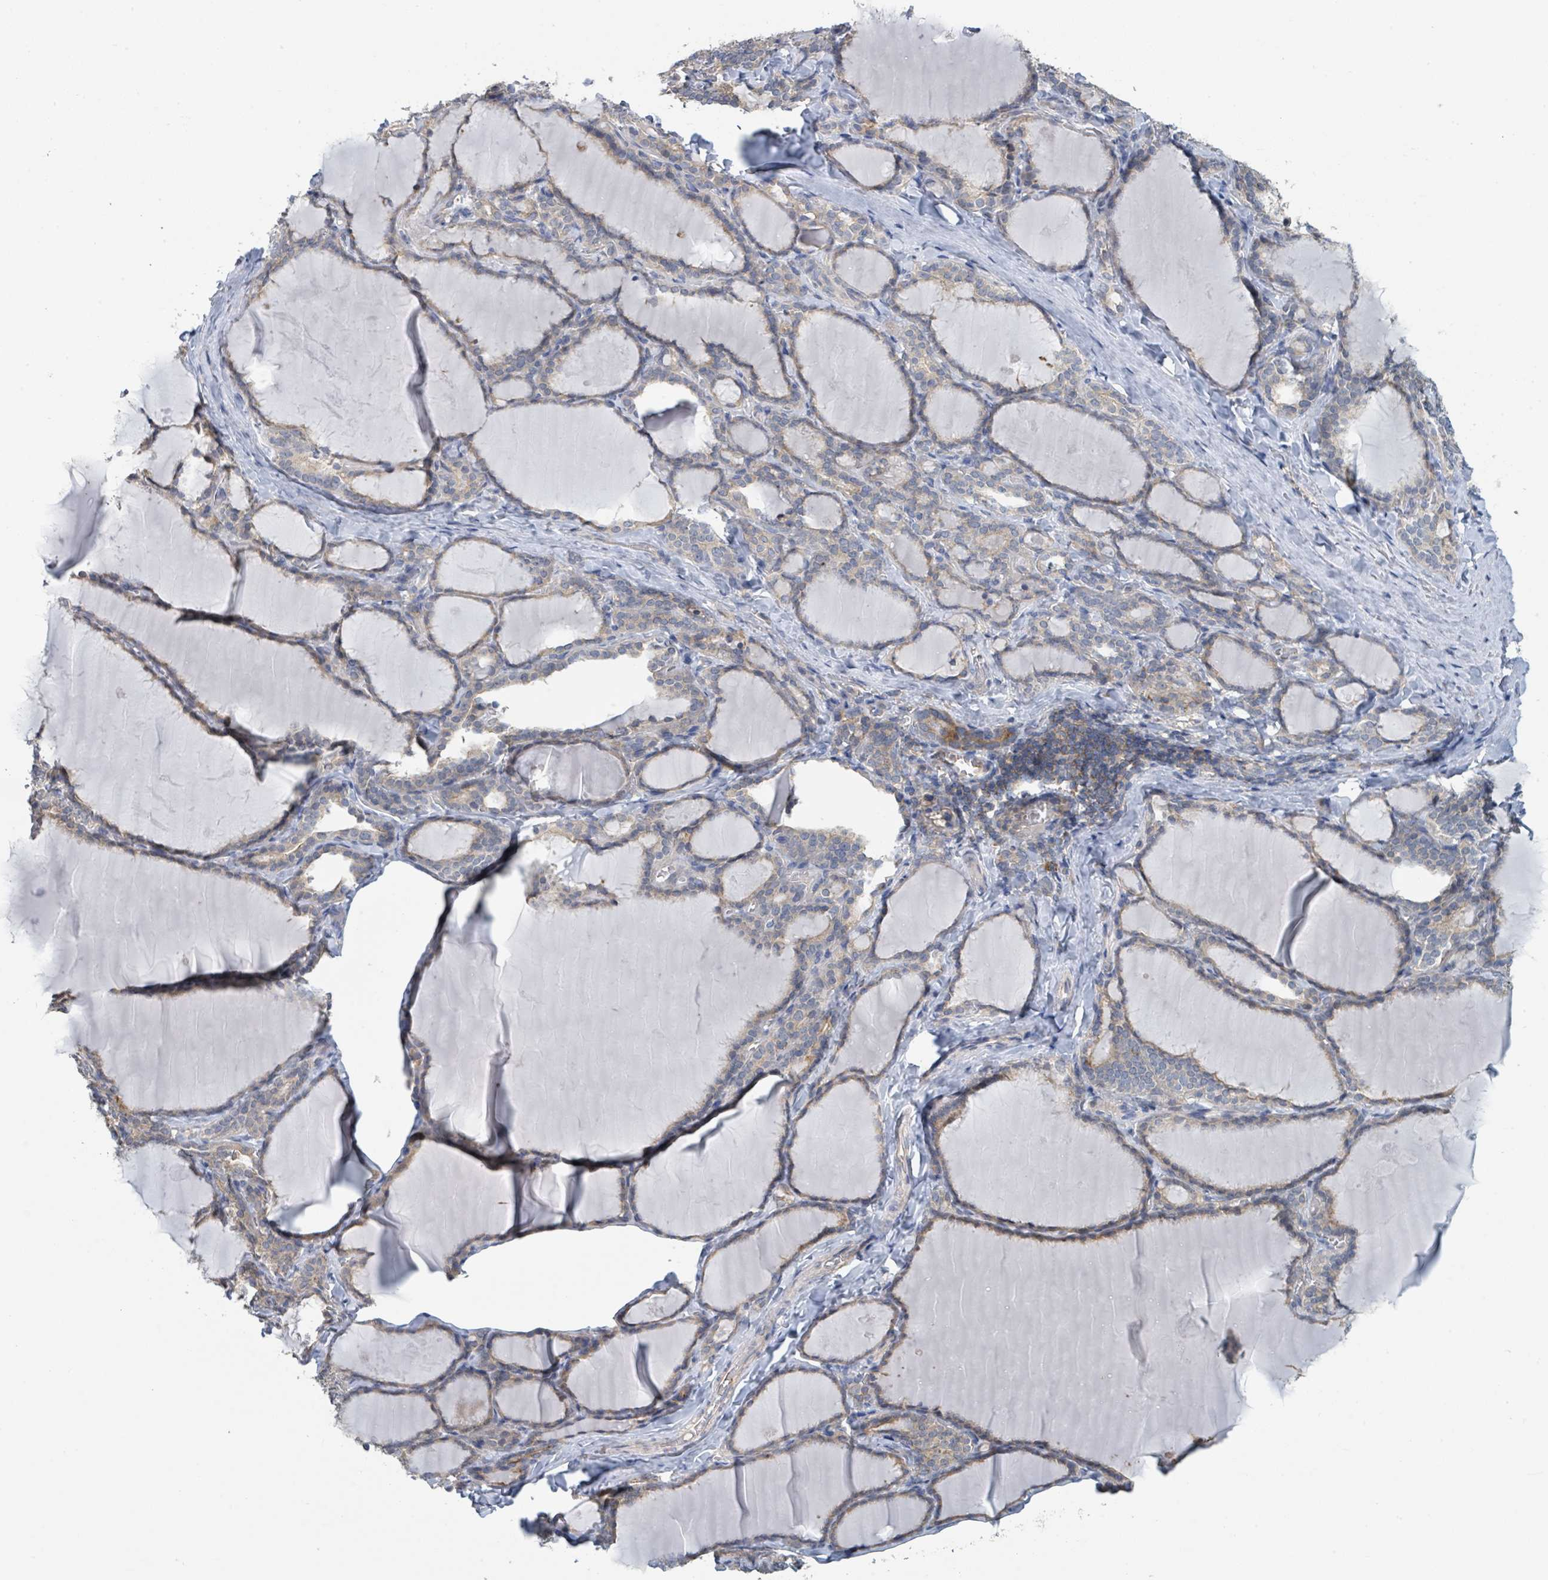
{"staining": {"intensity": "moderate", "quantity": "25%-75%", "location": "cytoplasmic/membranous"}, "tissue": "thyroid gland", "cell_type": "Glandular cells", "image_type": "normal", "snomed": [{"axis": "morphology", "description": "Normal tissue, NOS"}, {"axis": "topography", "description": "Thyroid gland"}], "caption": "This photomicrograph exhibits normal thyroid gland stained with immunohistochemistry (IHC) to label a protein in brown. The cytoplasmic/membranous of glandular cells show moderate positivity for the protein. Nuclei are counter-stained blue.", "gene": "LRRC42", "patient": {"sex": "female", "age": 31}}